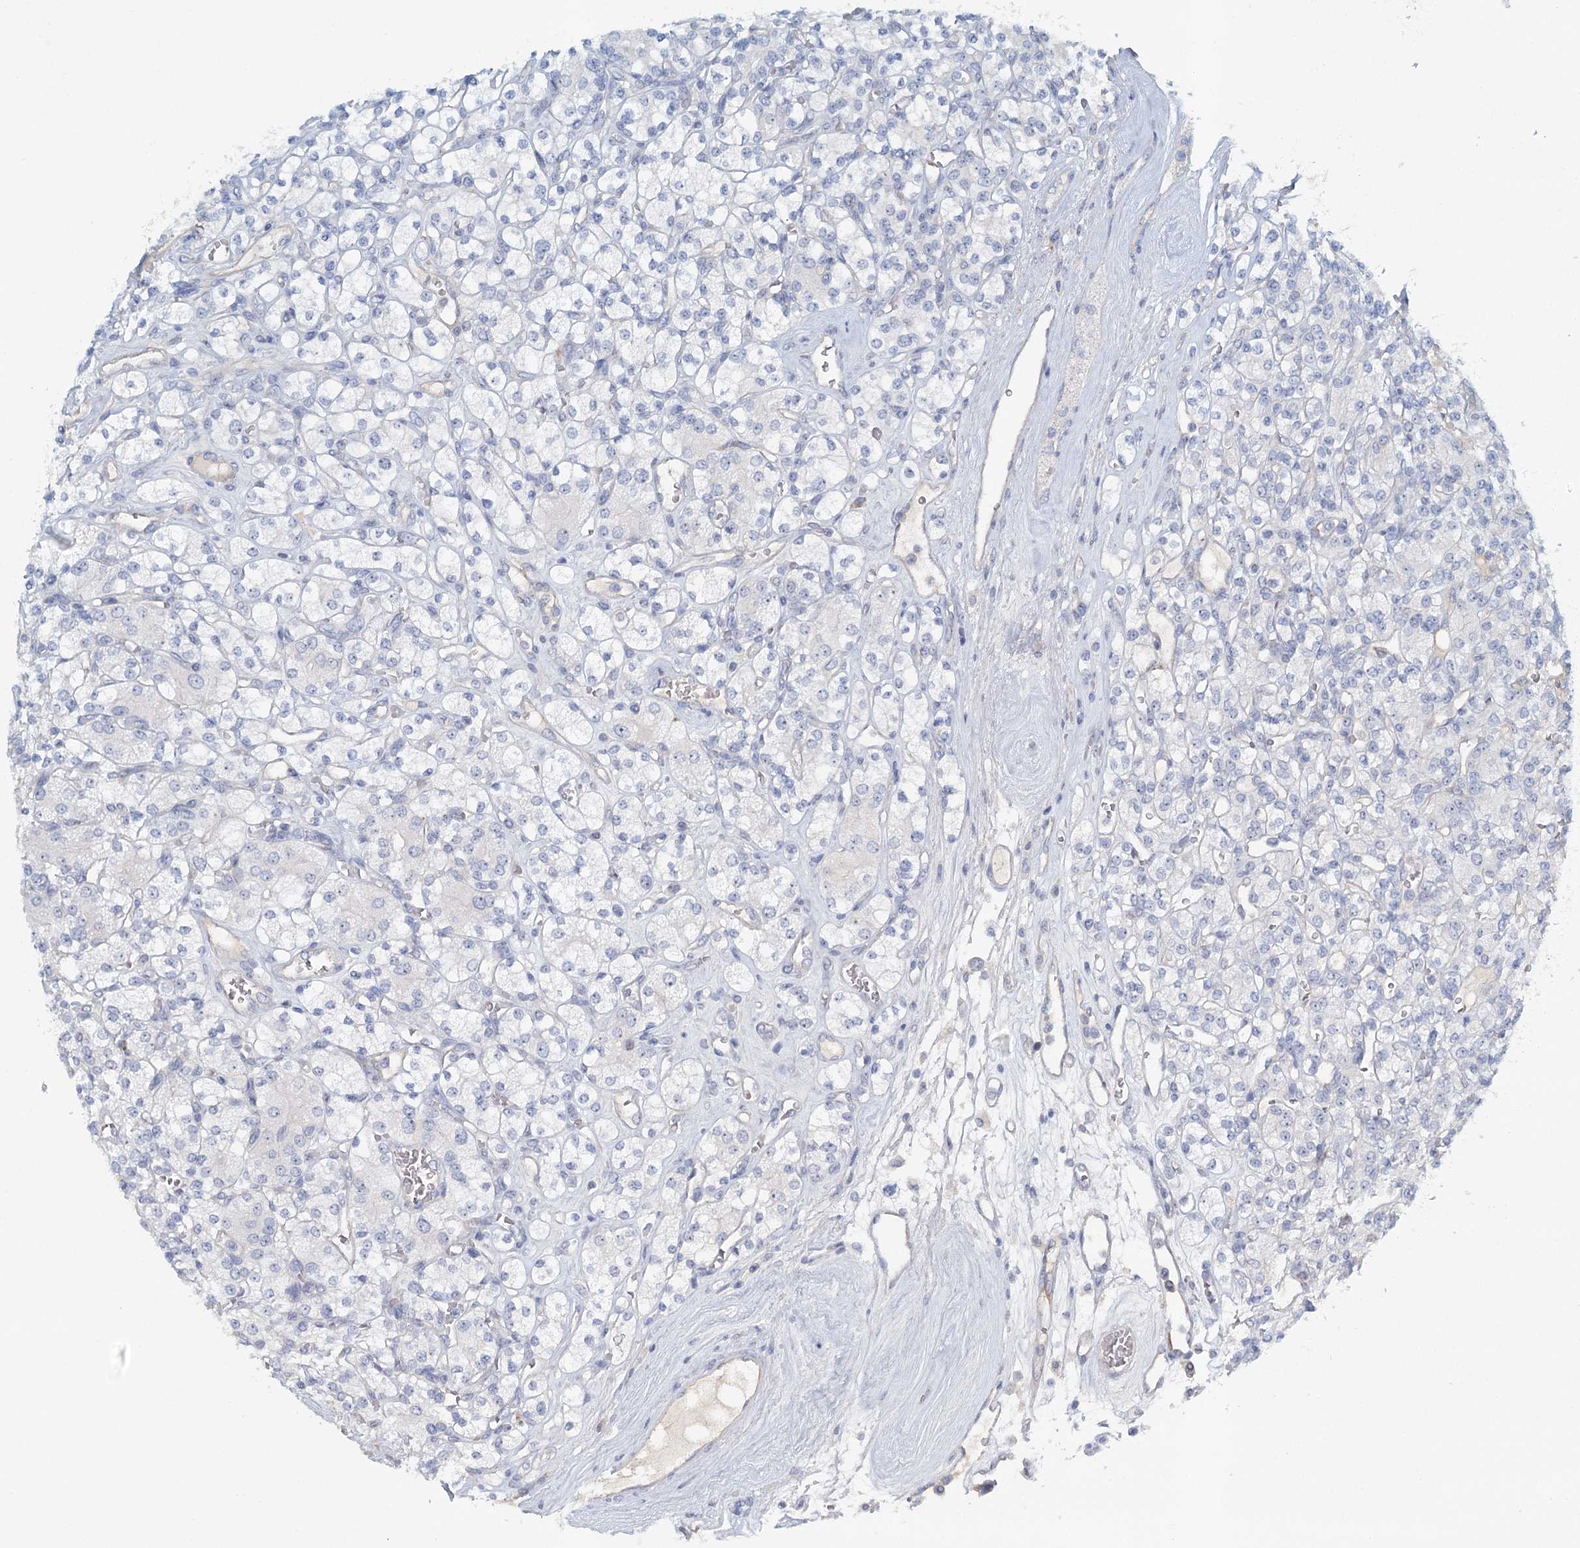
{"staining": {"intensity": "negative", "quantity": "none", "location": "none"}, "tissue": "renal cancer", "cell_type": "Tumor cells", "image_type": "cancer", "snomed": [{"axis": "morphology", "description": "Adenocarcinoma, NOS"}, {"axis": "topography", "description": "Kidney"}], "caption": "High magnification brightfield microscopy of renal cancer (adenocarcinoma) stained with DAB (brown) and counterstained with hematoxylin (blue): tumor cells show no significant expression. Nuclei are stained in blue.", "gene": "RBM43", "patient": {"sex": "male", "age": 77}}